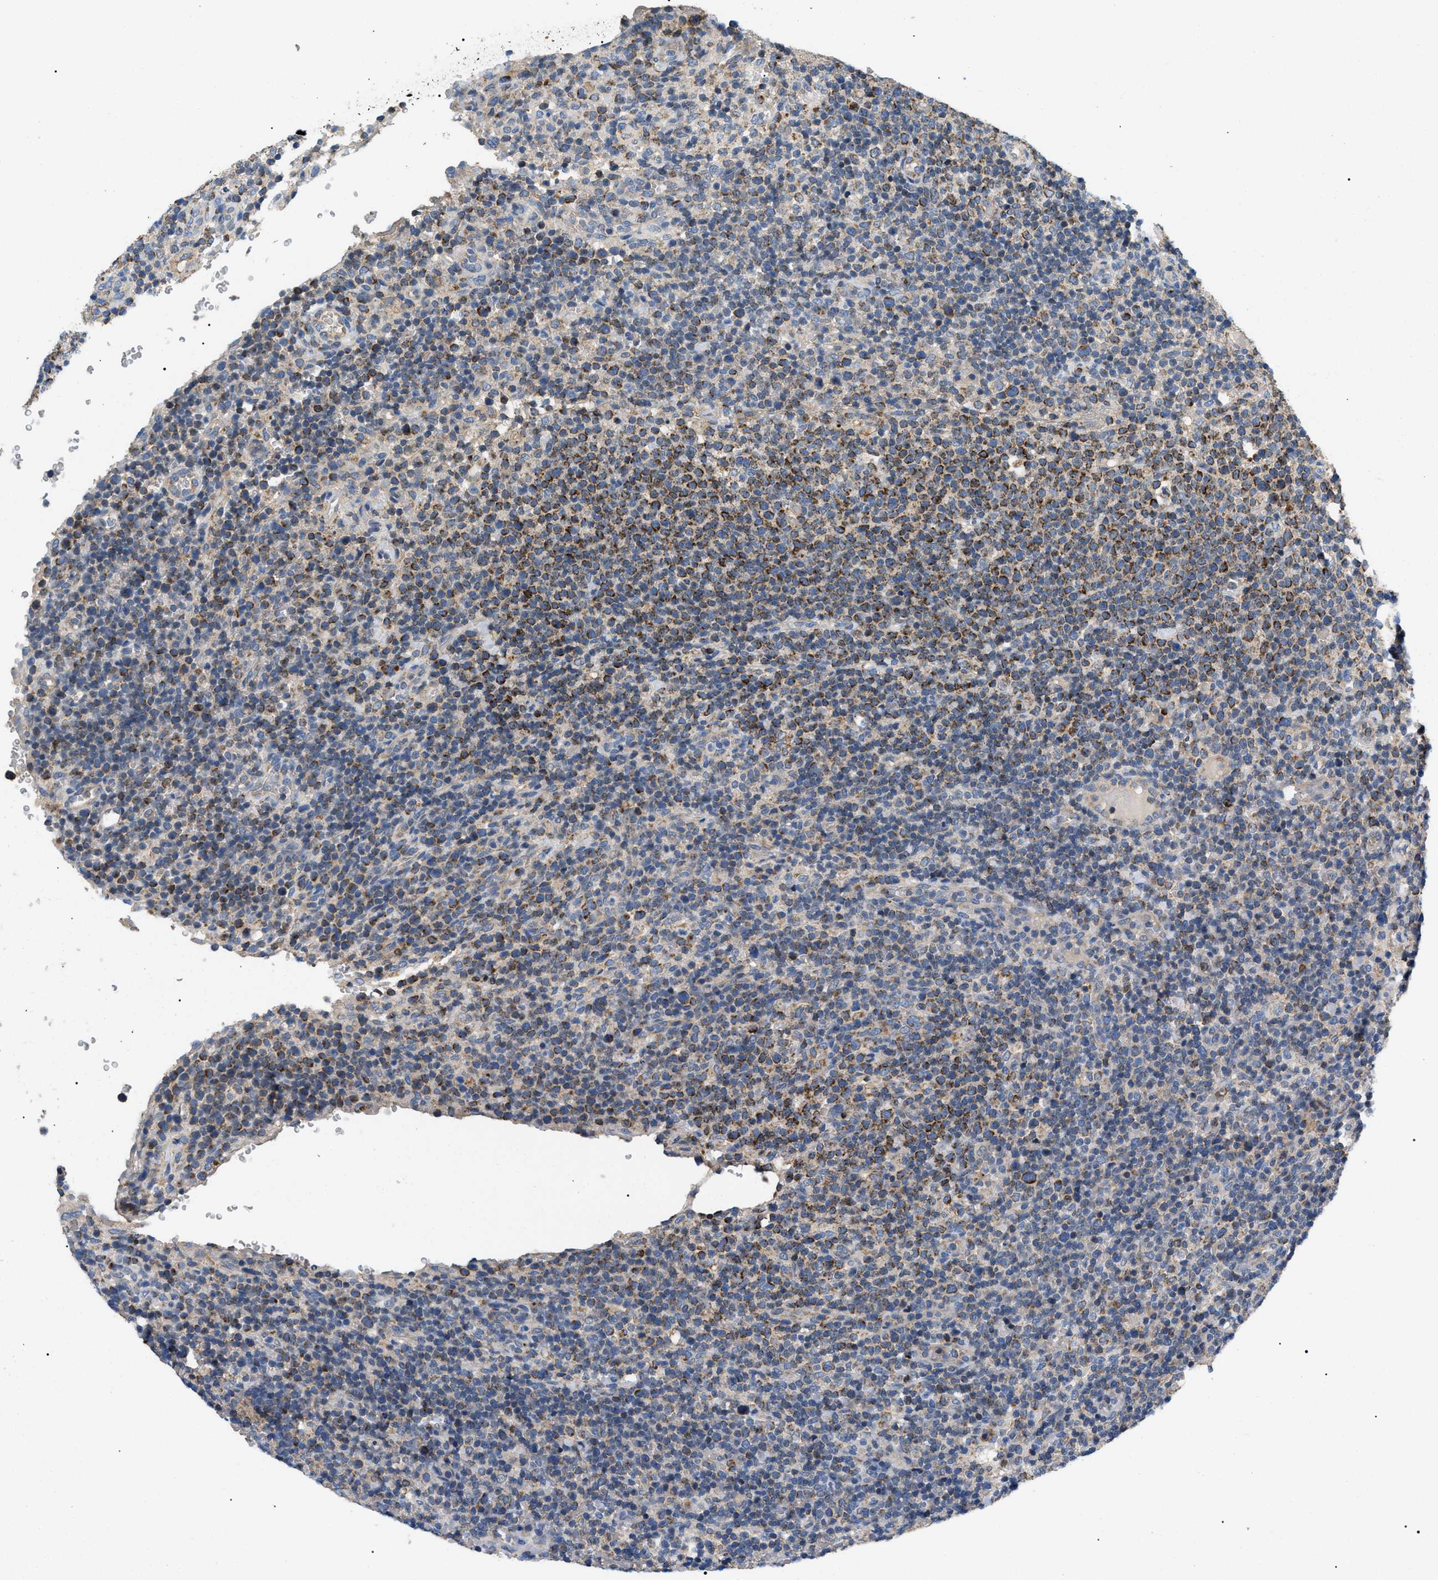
{"staining": {"intensity": "strong", "quantity": "25%-75%", "location": "cytoplasmic/membranous"}, "tissue": "lymphoma", "cell_type": "Tumor cells", "image_type": "cancer", "snomed": [{"axis": "morphology", "description": "Malignant lymphoma, non-Hodgkin's type, High grade"}, {"axis": "topography", "description": "Lymph node"}], "caption": "DAB immunohistochemical staining of human high-grade malignant lymphoma, non-Hodgkin's type demonstrates strong cytoplasmic/membranous protein expression in approximately 25%-75% of tumor cells.", "gene": "TOMM6", "patient": {"sex": "male", "age": 61}}